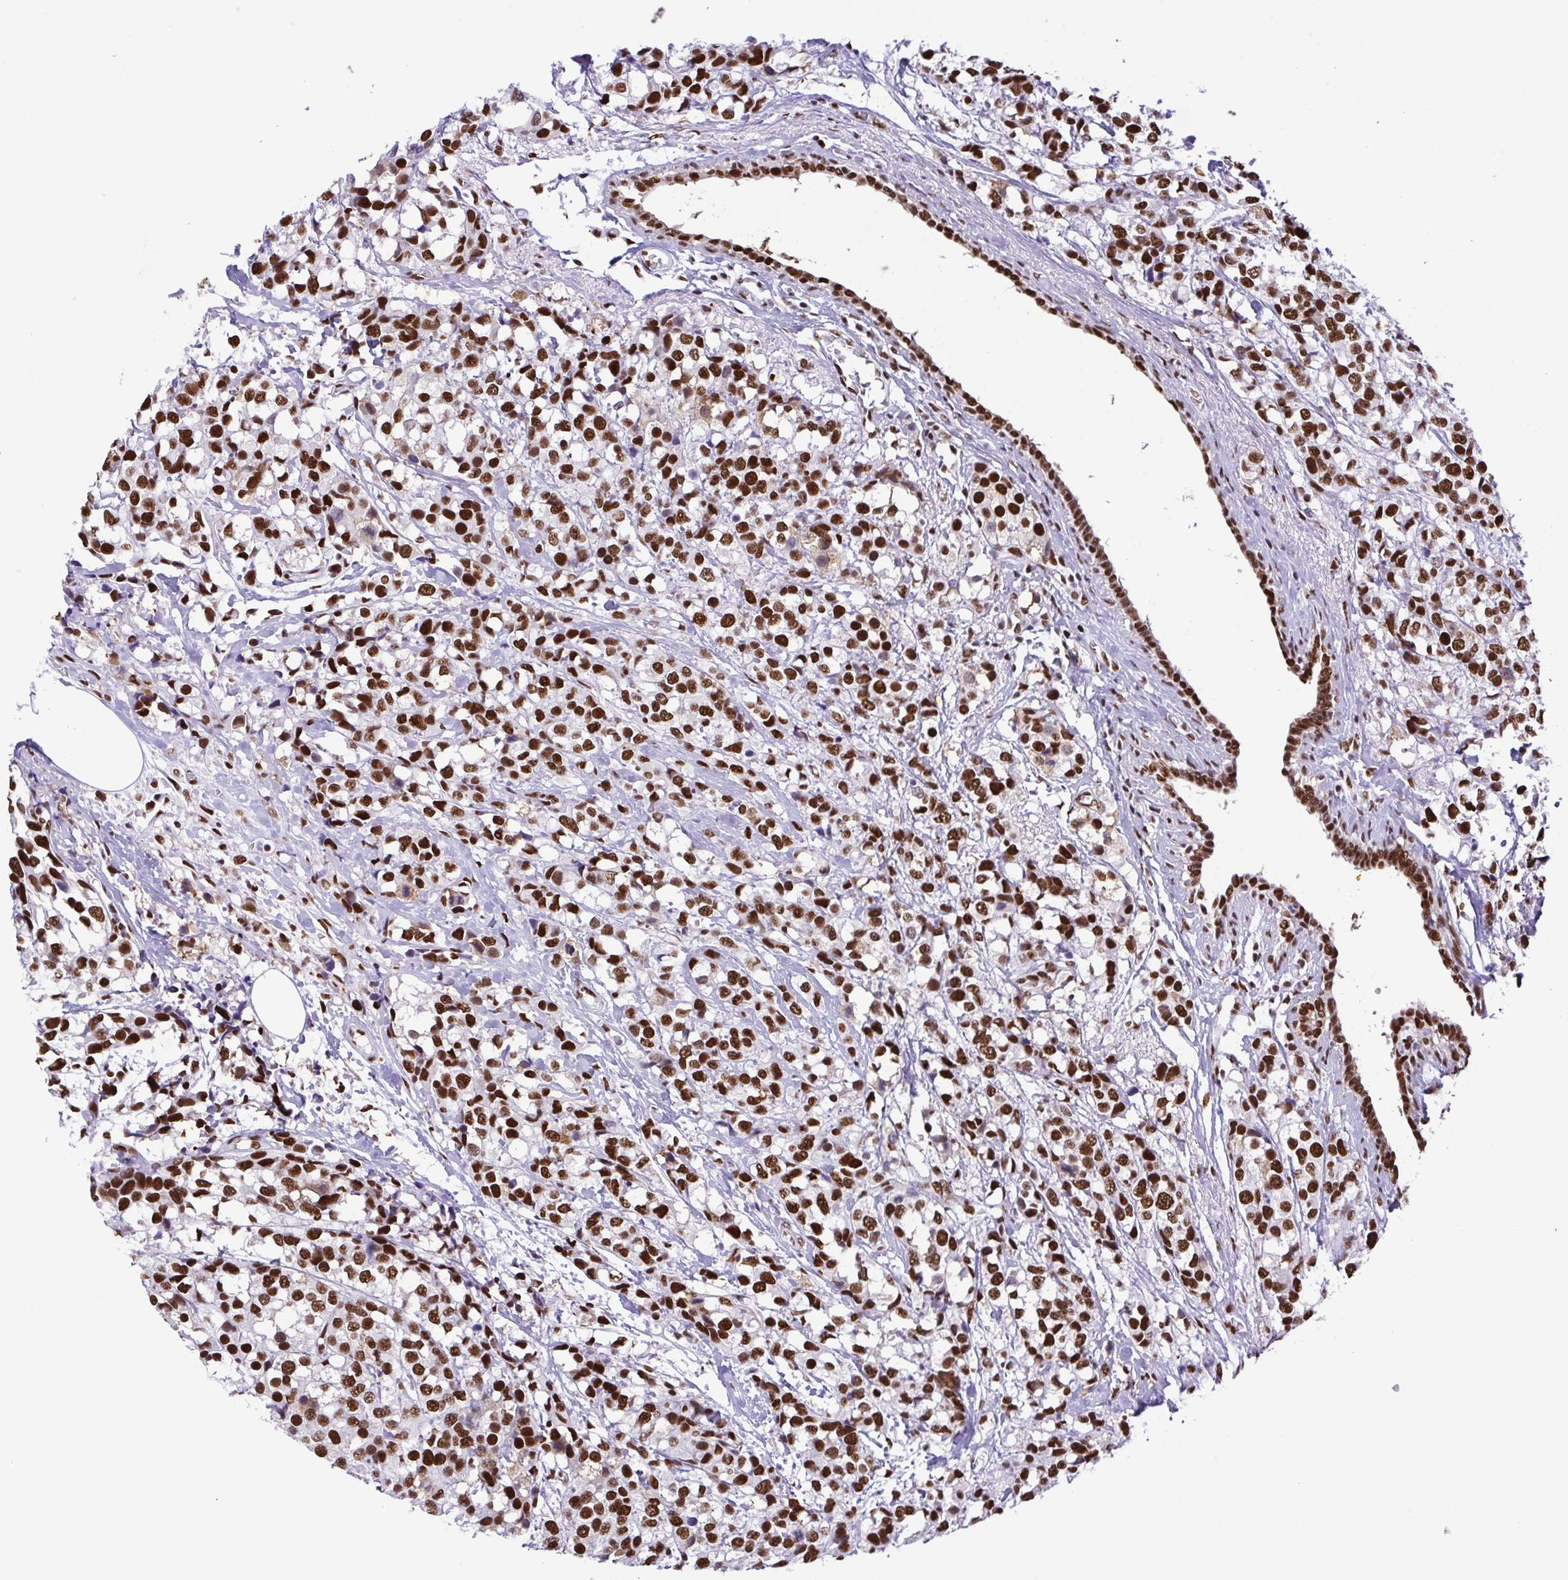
{"staining": {"intensity": "strong", "quantity": ">75%", "location": "nuclear"}, "tissue": "breast cancer", "cell_type": "Tumor cells", "image_type": "cancer", "snomed": [{"axis": "morphology", "description": "Lobular carcinoma"}, {"axis": "topography", "description": "Breast"}], "caption": "Protein staining exhibits strong nuclear staining in approximately >75% of tumor cells in lobular carcinoma (breast).", "gene": "TRIM28", "patient": {"sex": "female", "age": 59}}